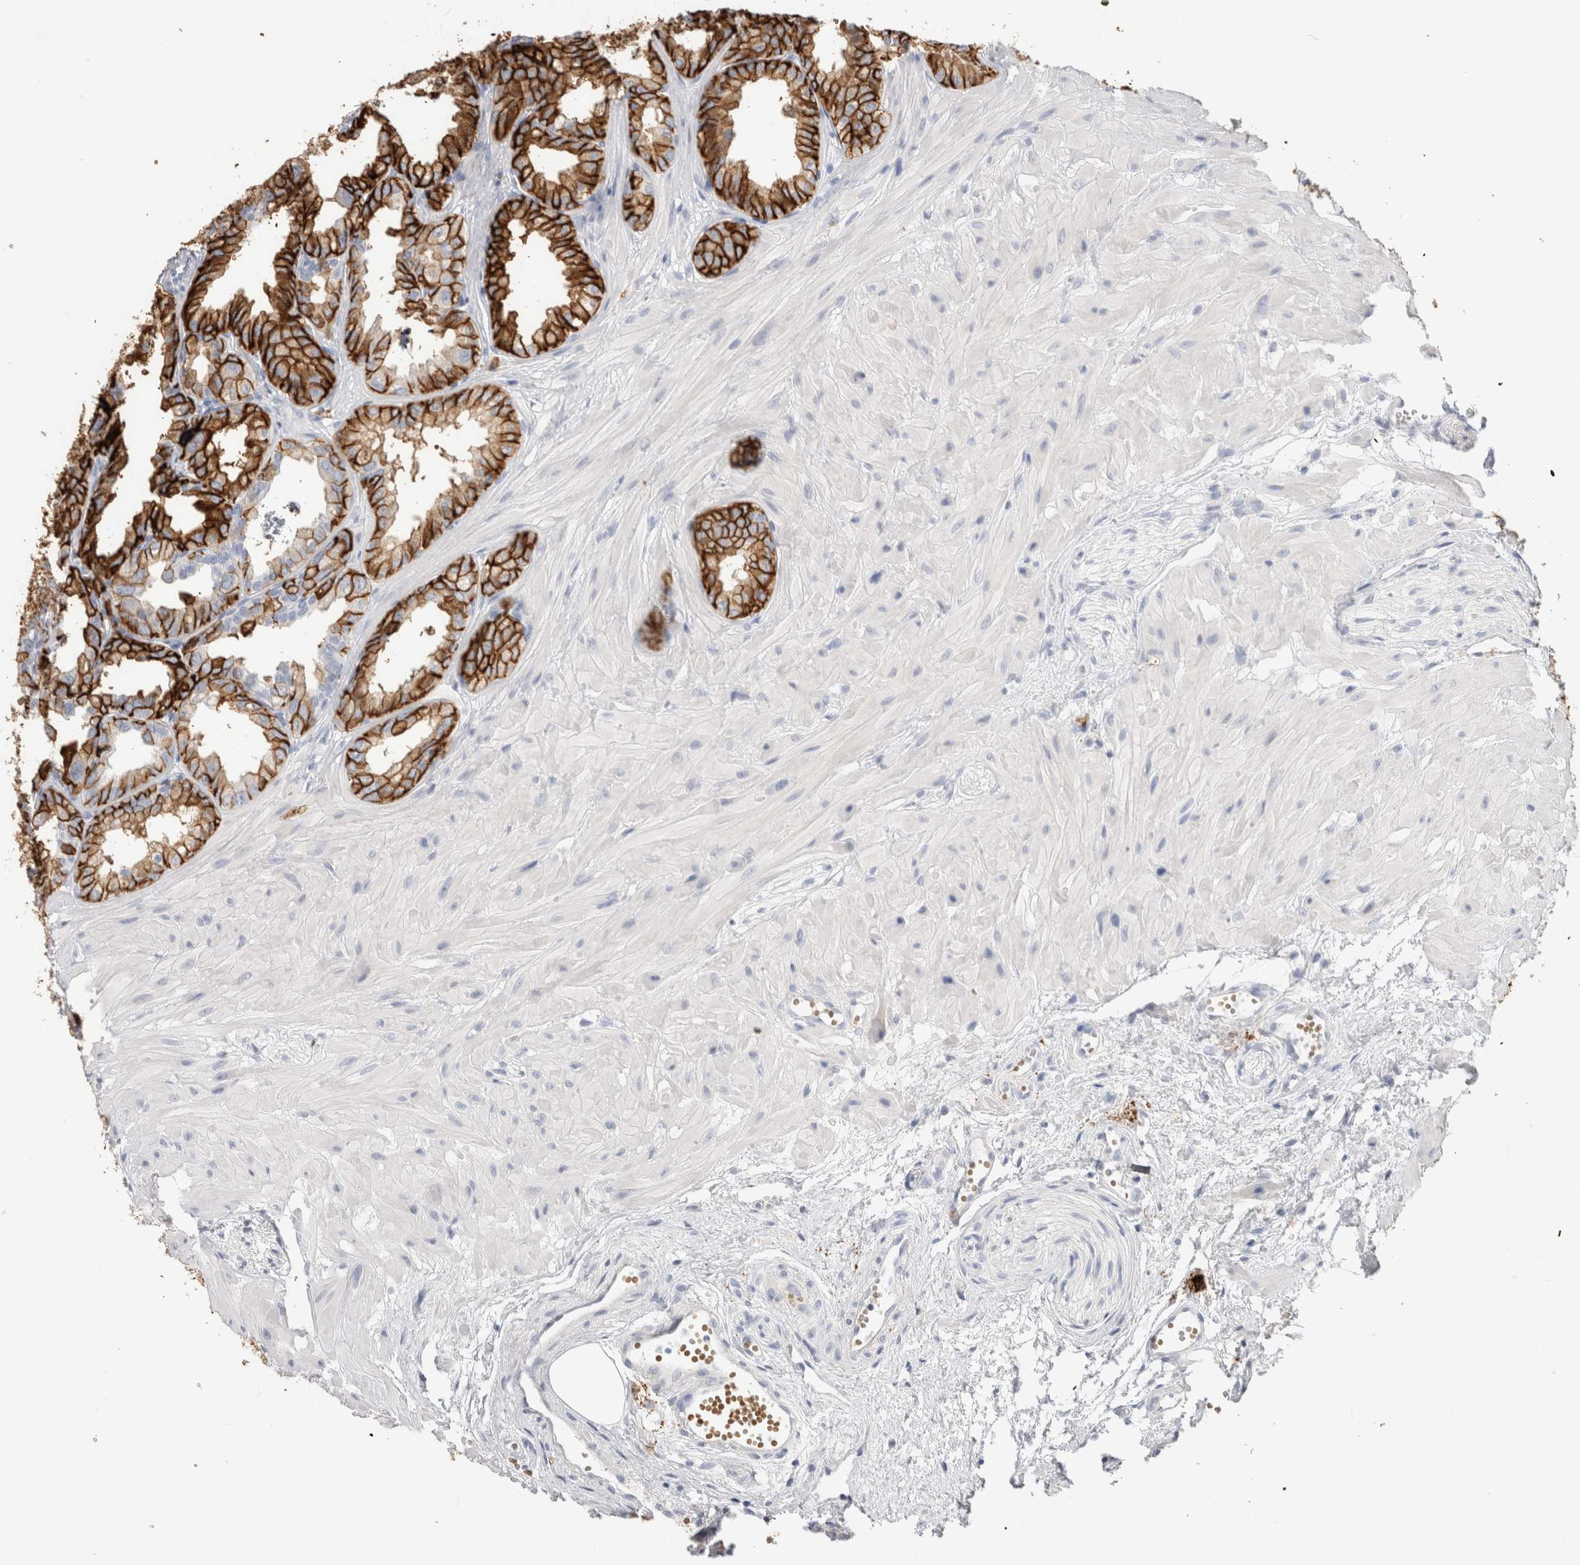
{"staining": {"intensity": "strong", "quantity": "25%-75%", "location": "cytoplasmic/membranous"}, "tissue": "seminal vesicle", "cell_type": "Glandular cells", "image_type": "normal", "snomed": [{"axis": "morphology", "description": "Normal tissue, NOS"}, {"axis": "topography", "description": "Prostate"}, {"axis": "topography", "description": "Seminal veicle"}], "caption": "Glandular cells reveal strong cytoplasmic/membranous expression in about 25%-75% of cells in benign seminal vesicle. (brown staining indicates protein expression, while blue staining denotes nuclei).", "gene": "CD38", "patient": {"sex": "male", "age": 51}}